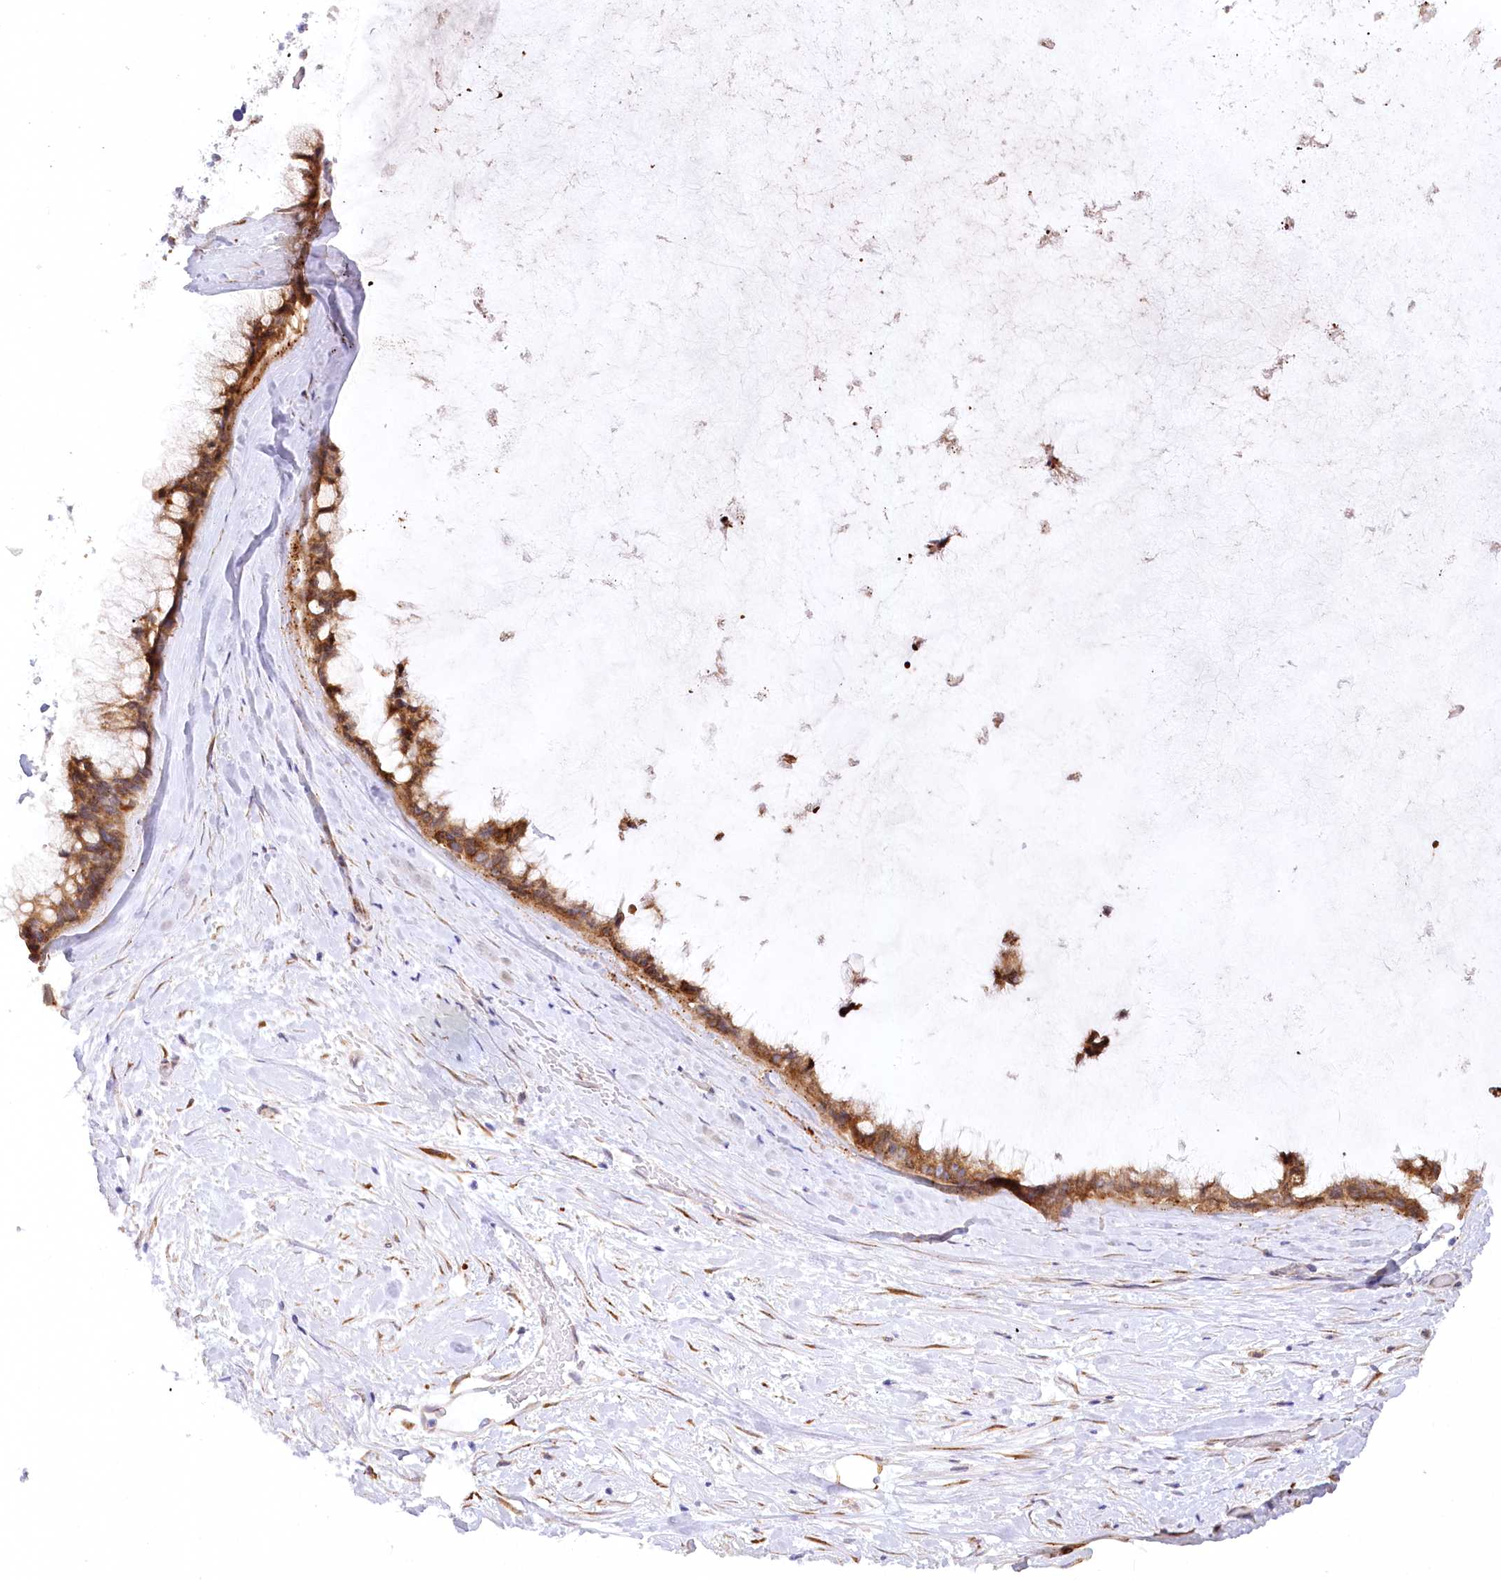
{"staining": {"intensity": "moderate", "quantity": ">75%", "location": "cytoplasmic/membranous"}, "tissue": "ovarian cancer", "cell_type": "Tumor cells", "image_type": "cancer", "snomed": [{"axis": "morphology", "description": "Cystadenocarcinoma, mucinous, NOS"}, {"axis": "topography", "description": "Ovary"}], "caption": "This is an image of immunohistochemistry staining of mucinous cystadenocarcinoma (ovarian), which shows moderate positivity in the cytoplasmic/membranous of tumor cells.", "gene": "NCKAP5", "patient": {"sex": "female", "age": 39}}